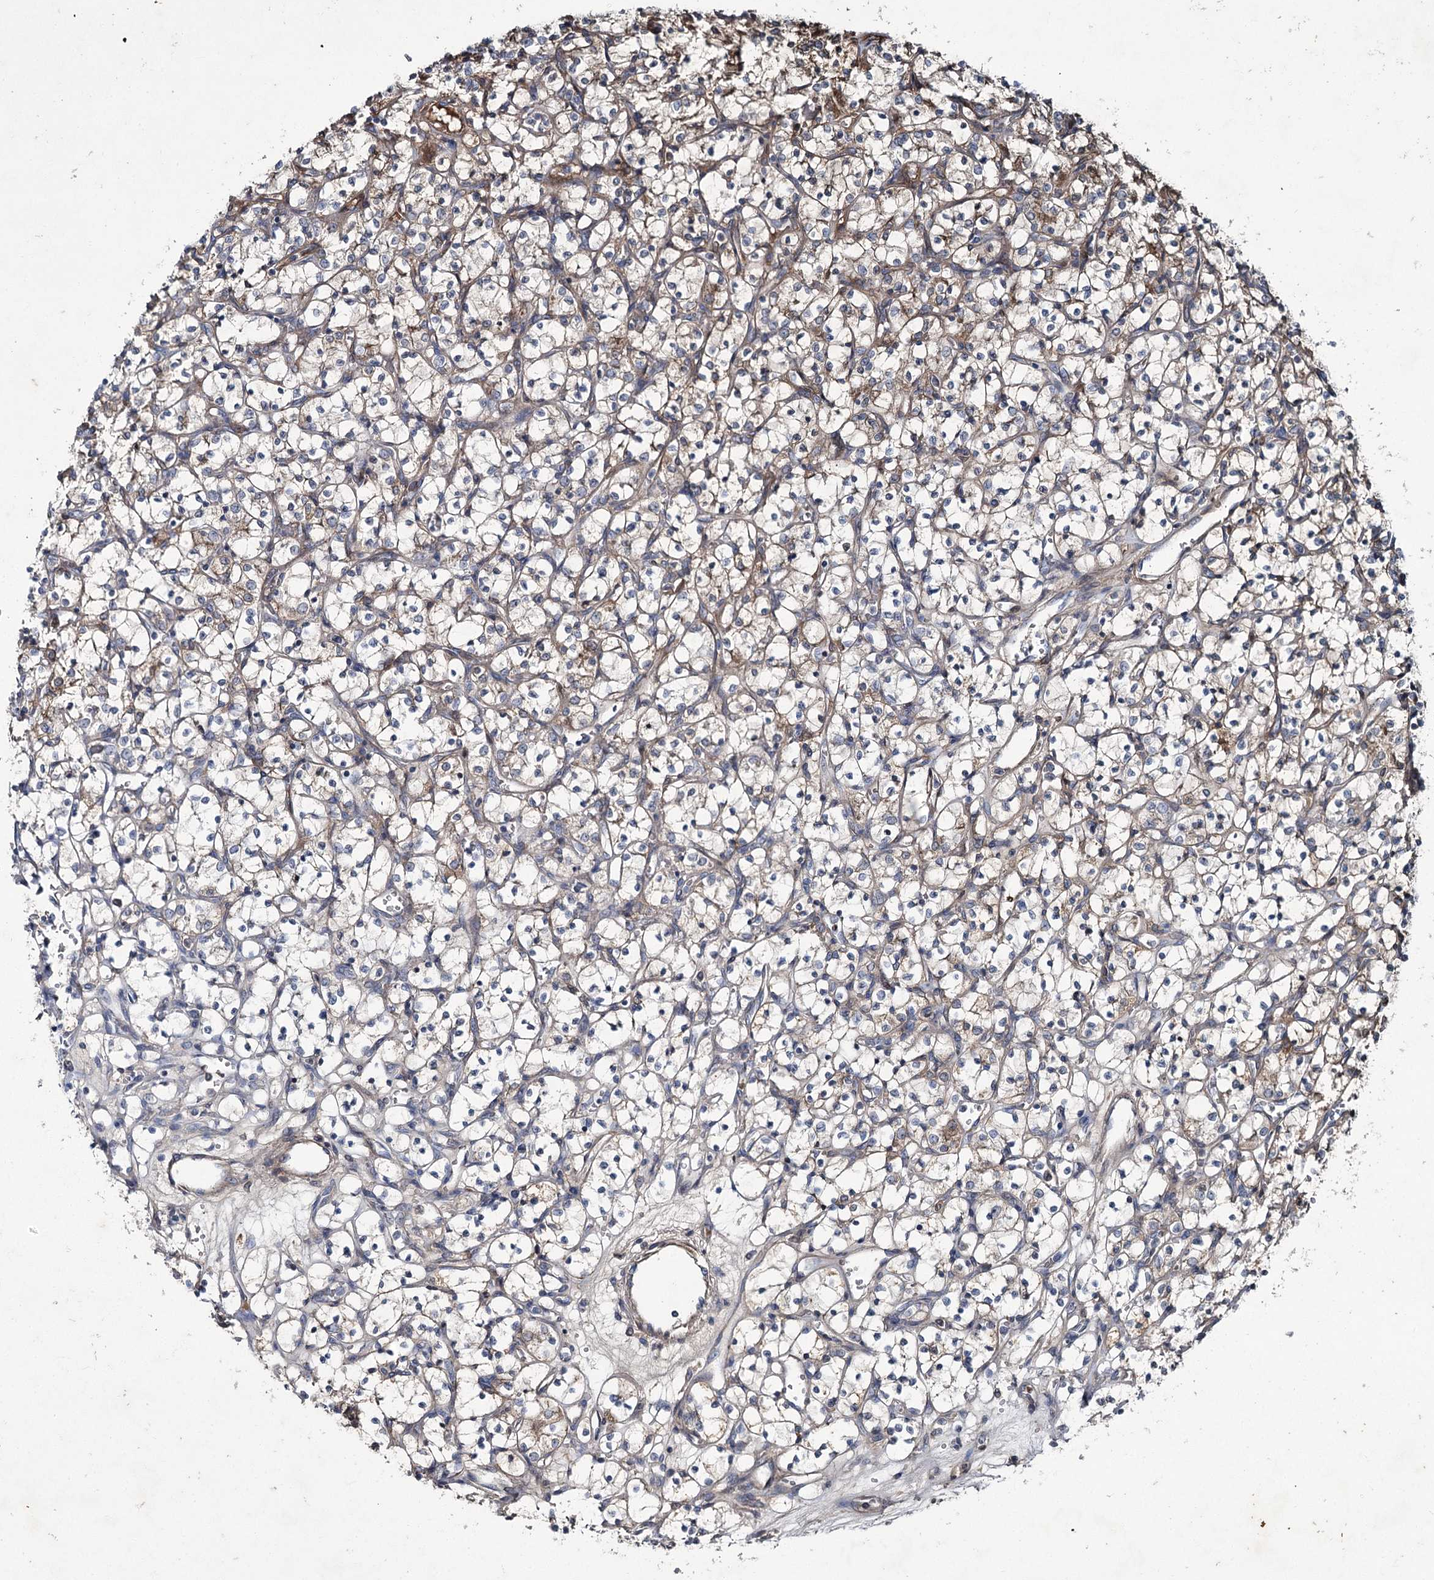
{"staining": {"intensity": "moderate", "quantity": "25%-75%", "location": "cytoplasmic/membranous"}, "tissue": "renal cancer", "cell_type": "Tumor cells", "image_type": "cancer", "snomed": [{"axis": "morphology", "description": "Adenocarcinoma, NOS"}, {"axis": "topography", "description": "Kidney"}], "caption": "Moderate cytoplasmic/membranous staining is identified in approximately 25%-75% of tumor cells in renal adenocarcinoma.", "gene": "PGLYRP2", "patient": {"sex": "female", "age": 69}}